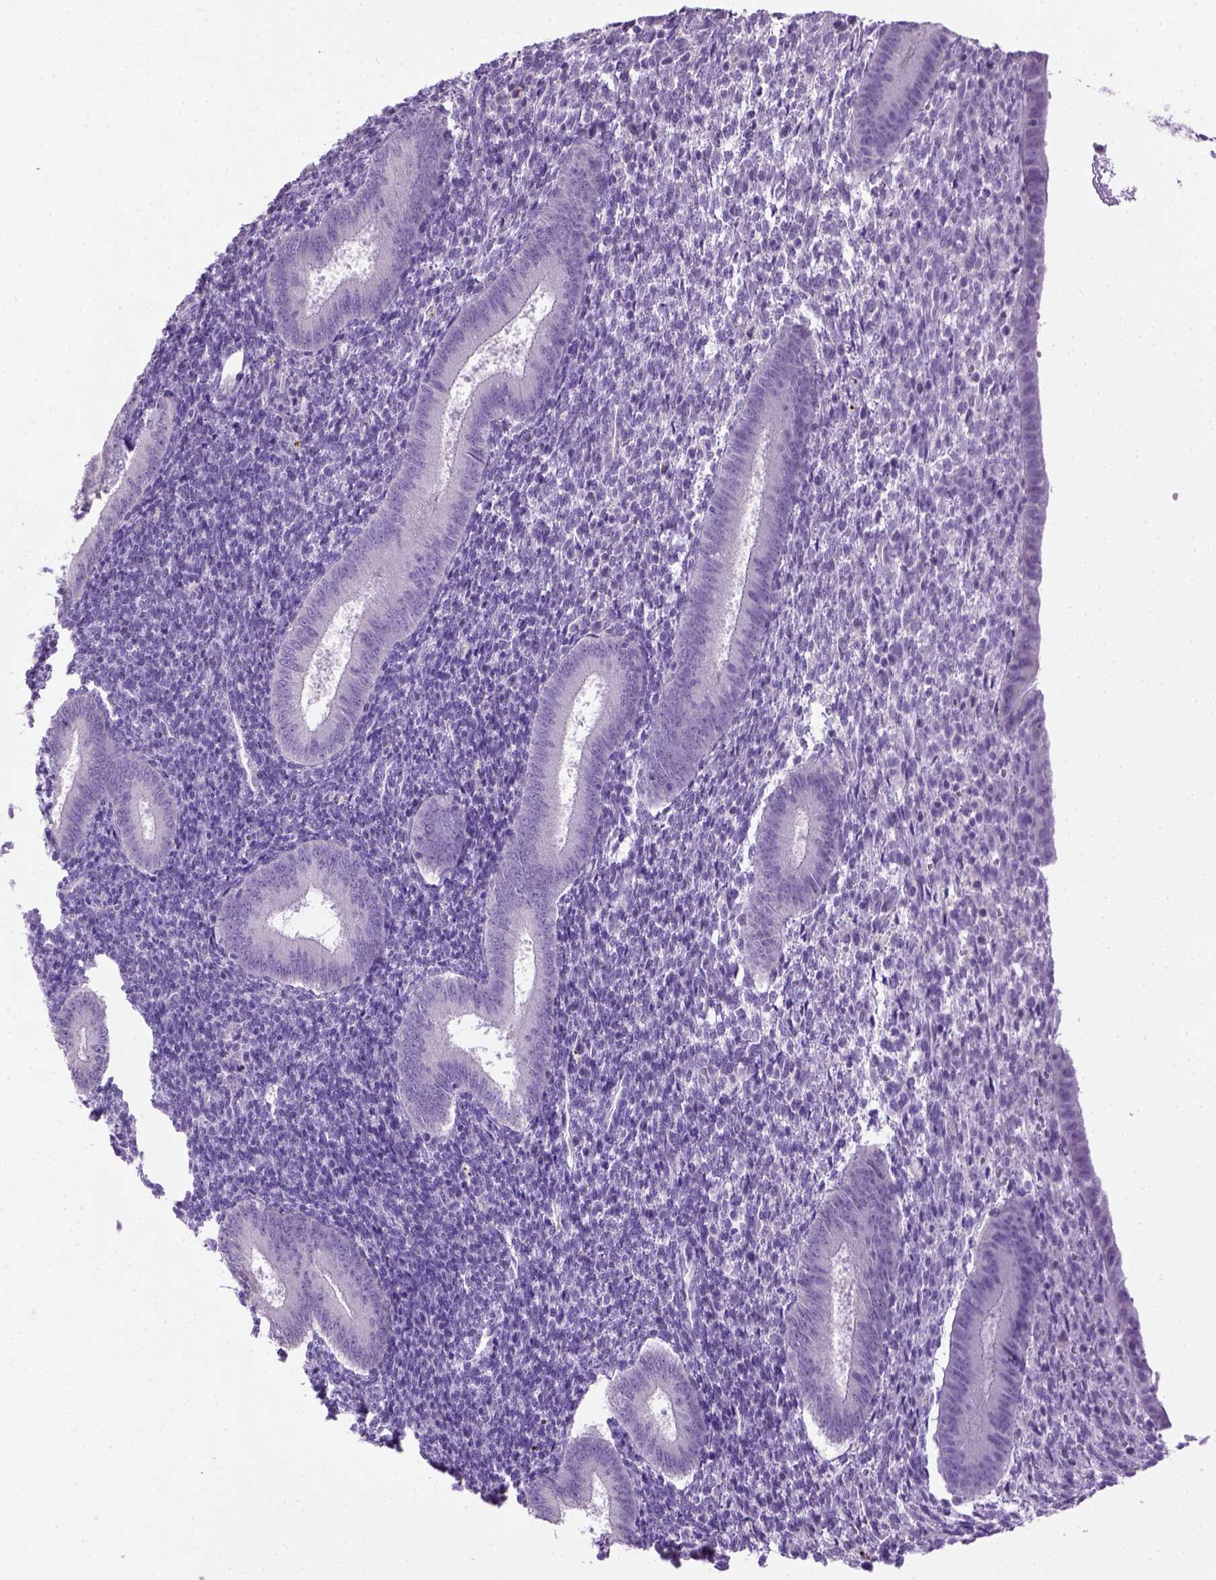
{"staining": {"intensity": "negative", "quantity": "none", "location": "none"}, "tissue": "endometrium", "cell_type": "Cells in endometrial stroma", "image_type": "normal", "snomed": [{"axis": "morphology", "description": "Normal tissue, NOS"}, {"axis": "topography", "description": "Endometrium"}], "caption": "IHC micrograph of unremarkable endometrium stained for a protein (brown), which shows no positivity in cells in endometrial stroma. (DAB immunohistochemistry (IHC), high magnification).", "gene": "CYP24A1", "patient": {"sex": "female", "age": 25}}